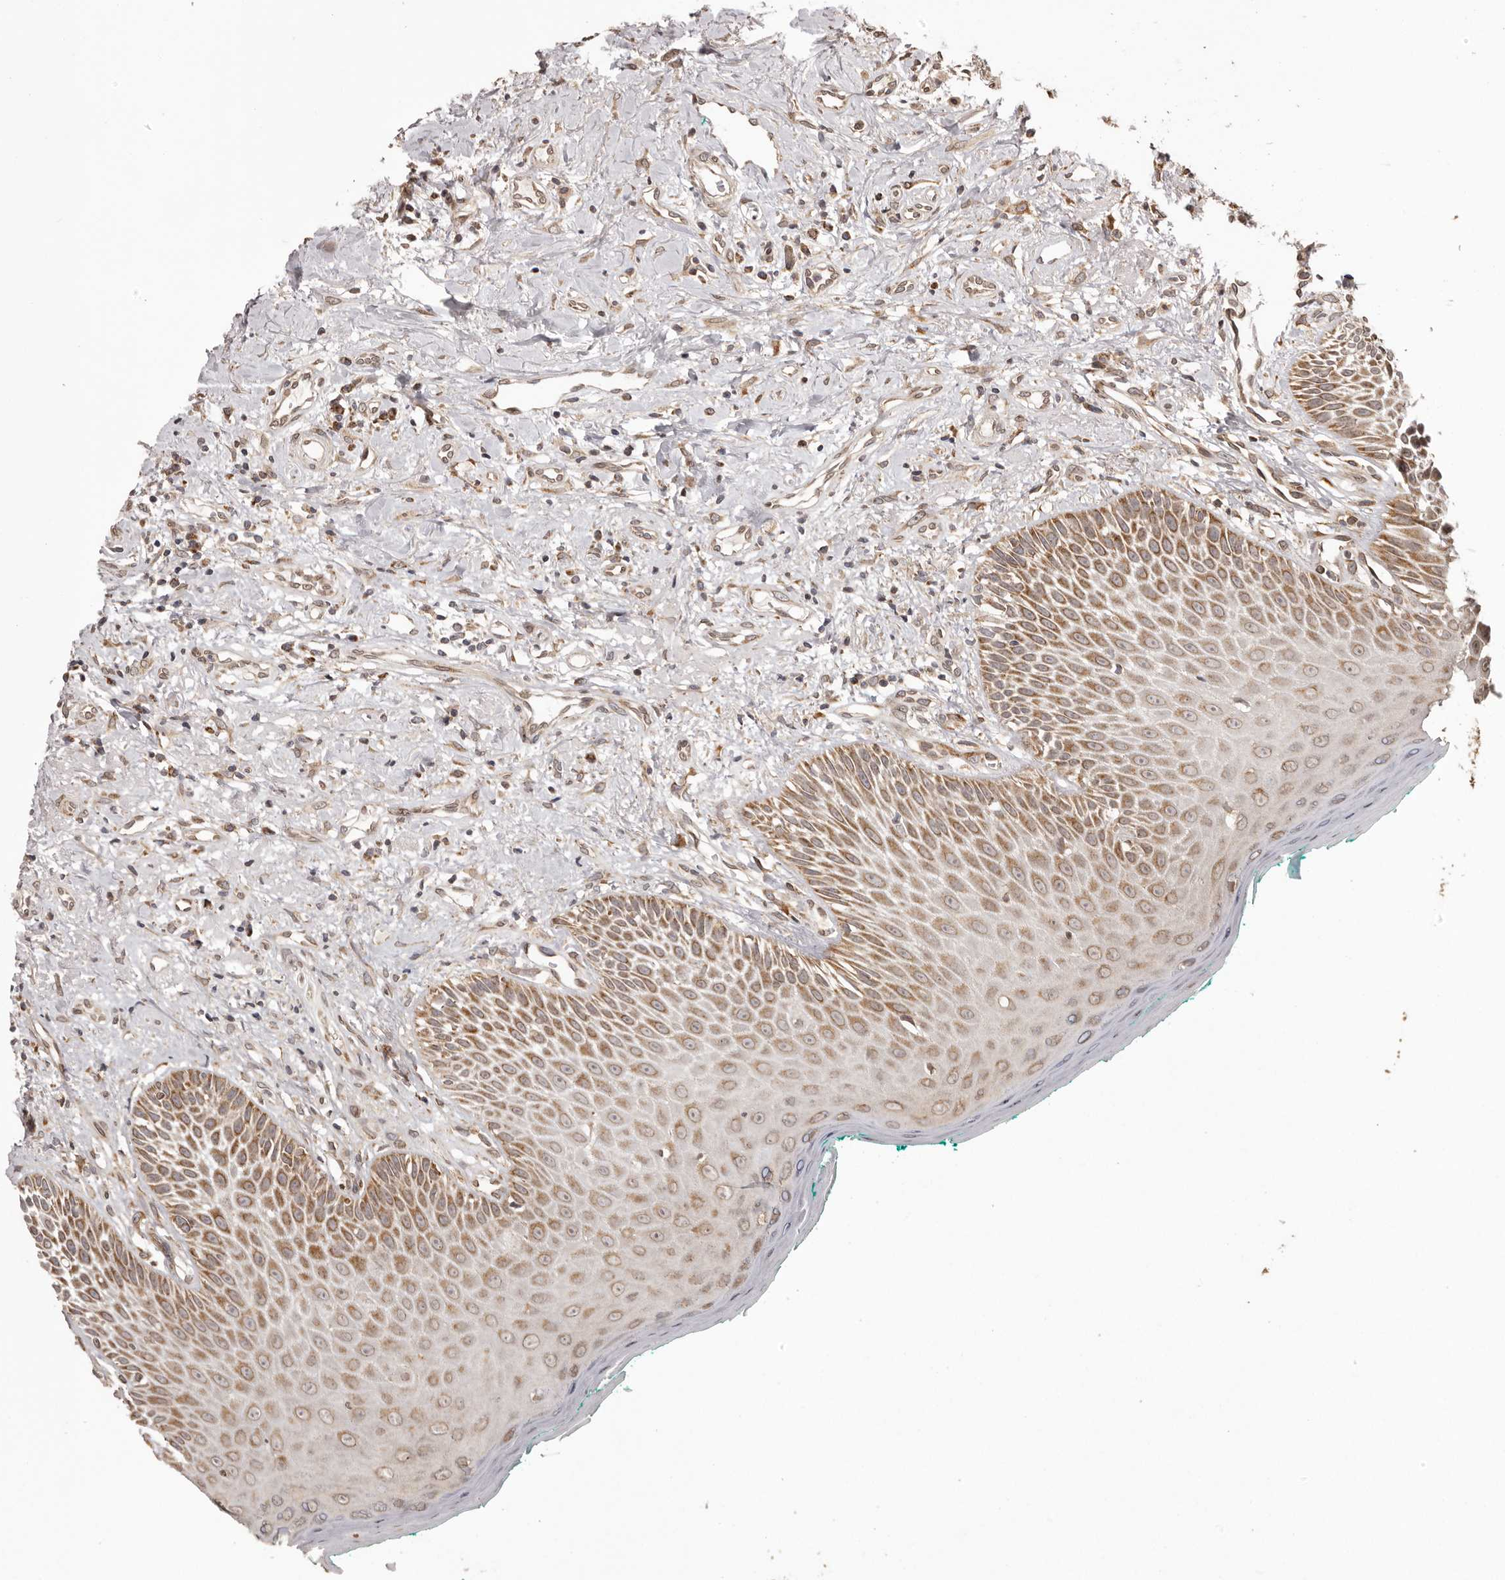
{"staining": {"intensity": "strong", "quantity": ">75%", "location": "cytoplasmic/membranous"}, "tissue": "oral mucosa", "cell_type": "Squamous epithelial cells", "image_type": "normal", "snomed": [{"axis": "morphology", "description": "Normal tissue, NOS"}, {"axis": "topography", "description": "Oral tissue"}], "caption": "Immunohistochemistry of unremarkable oral mucosa exhibits high levels of strong cytoplasmic/membranous staining in about >75% of squamous epithelial cells.", "gene": "CHRM2", "patient": {"sex": "female", "age": 70}}